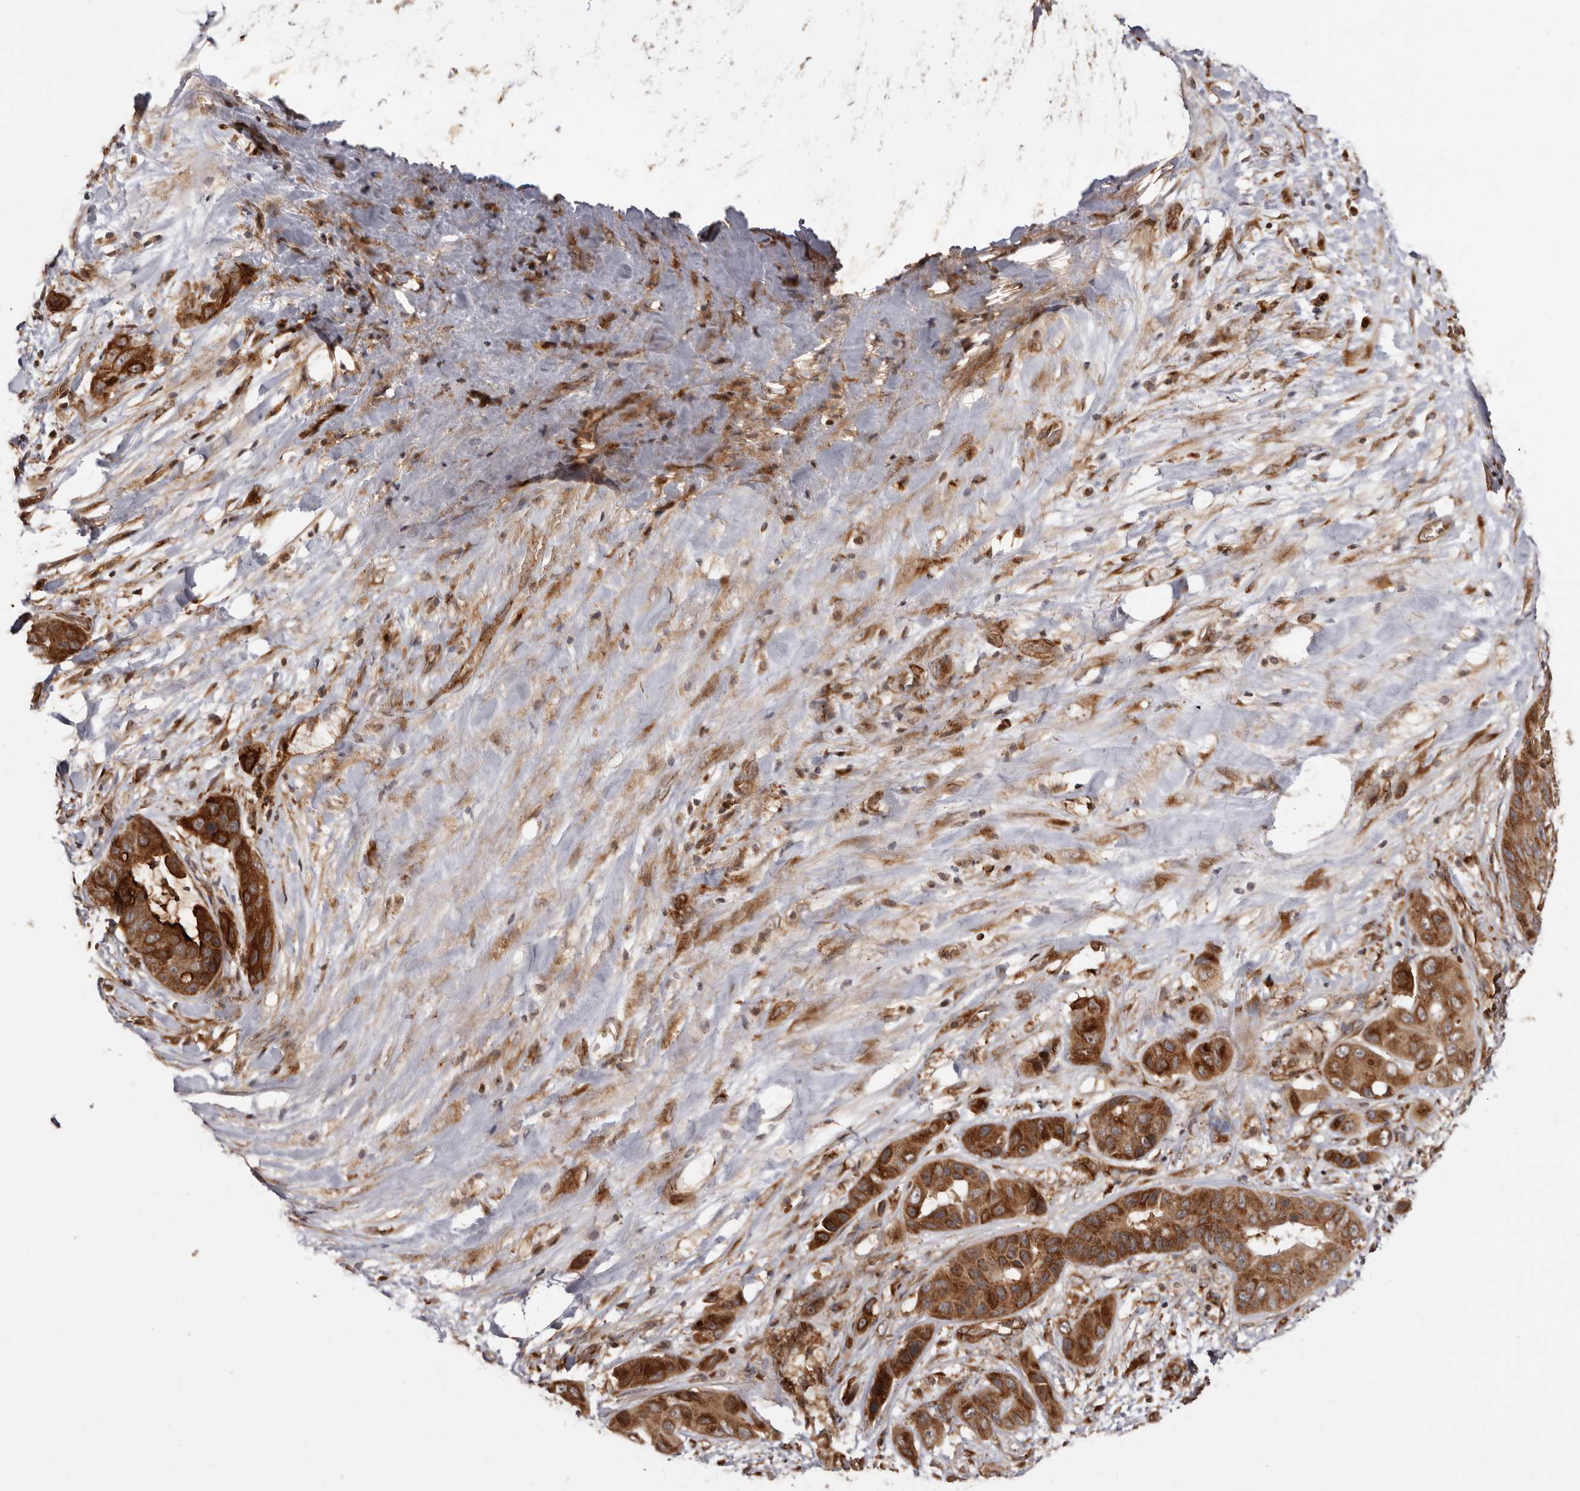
{"staining": {"intensity": "strong", "quantity": ">75%", "location": "cytoplasmic/membranous"}, "tissue": "liver cancer", "cell_type": "Tumor cells", "image_type": "cancer", "snomed": [{"axis": "morphology", "description": "Cholangiocarcinoma"}, {"axis": "topography", "description": "Liver"}], "caption": "Protein staining of cholangiocarcinoma (liver) tissue exhibits strong cytoplasmic/membranous expression in approximately >75% of tumor cells. Immunohistochemistry stains the protein in brown and the nuclei are stained blue.", "gene": "GPR27", "patient": {"sex": "female", "age": 52}}